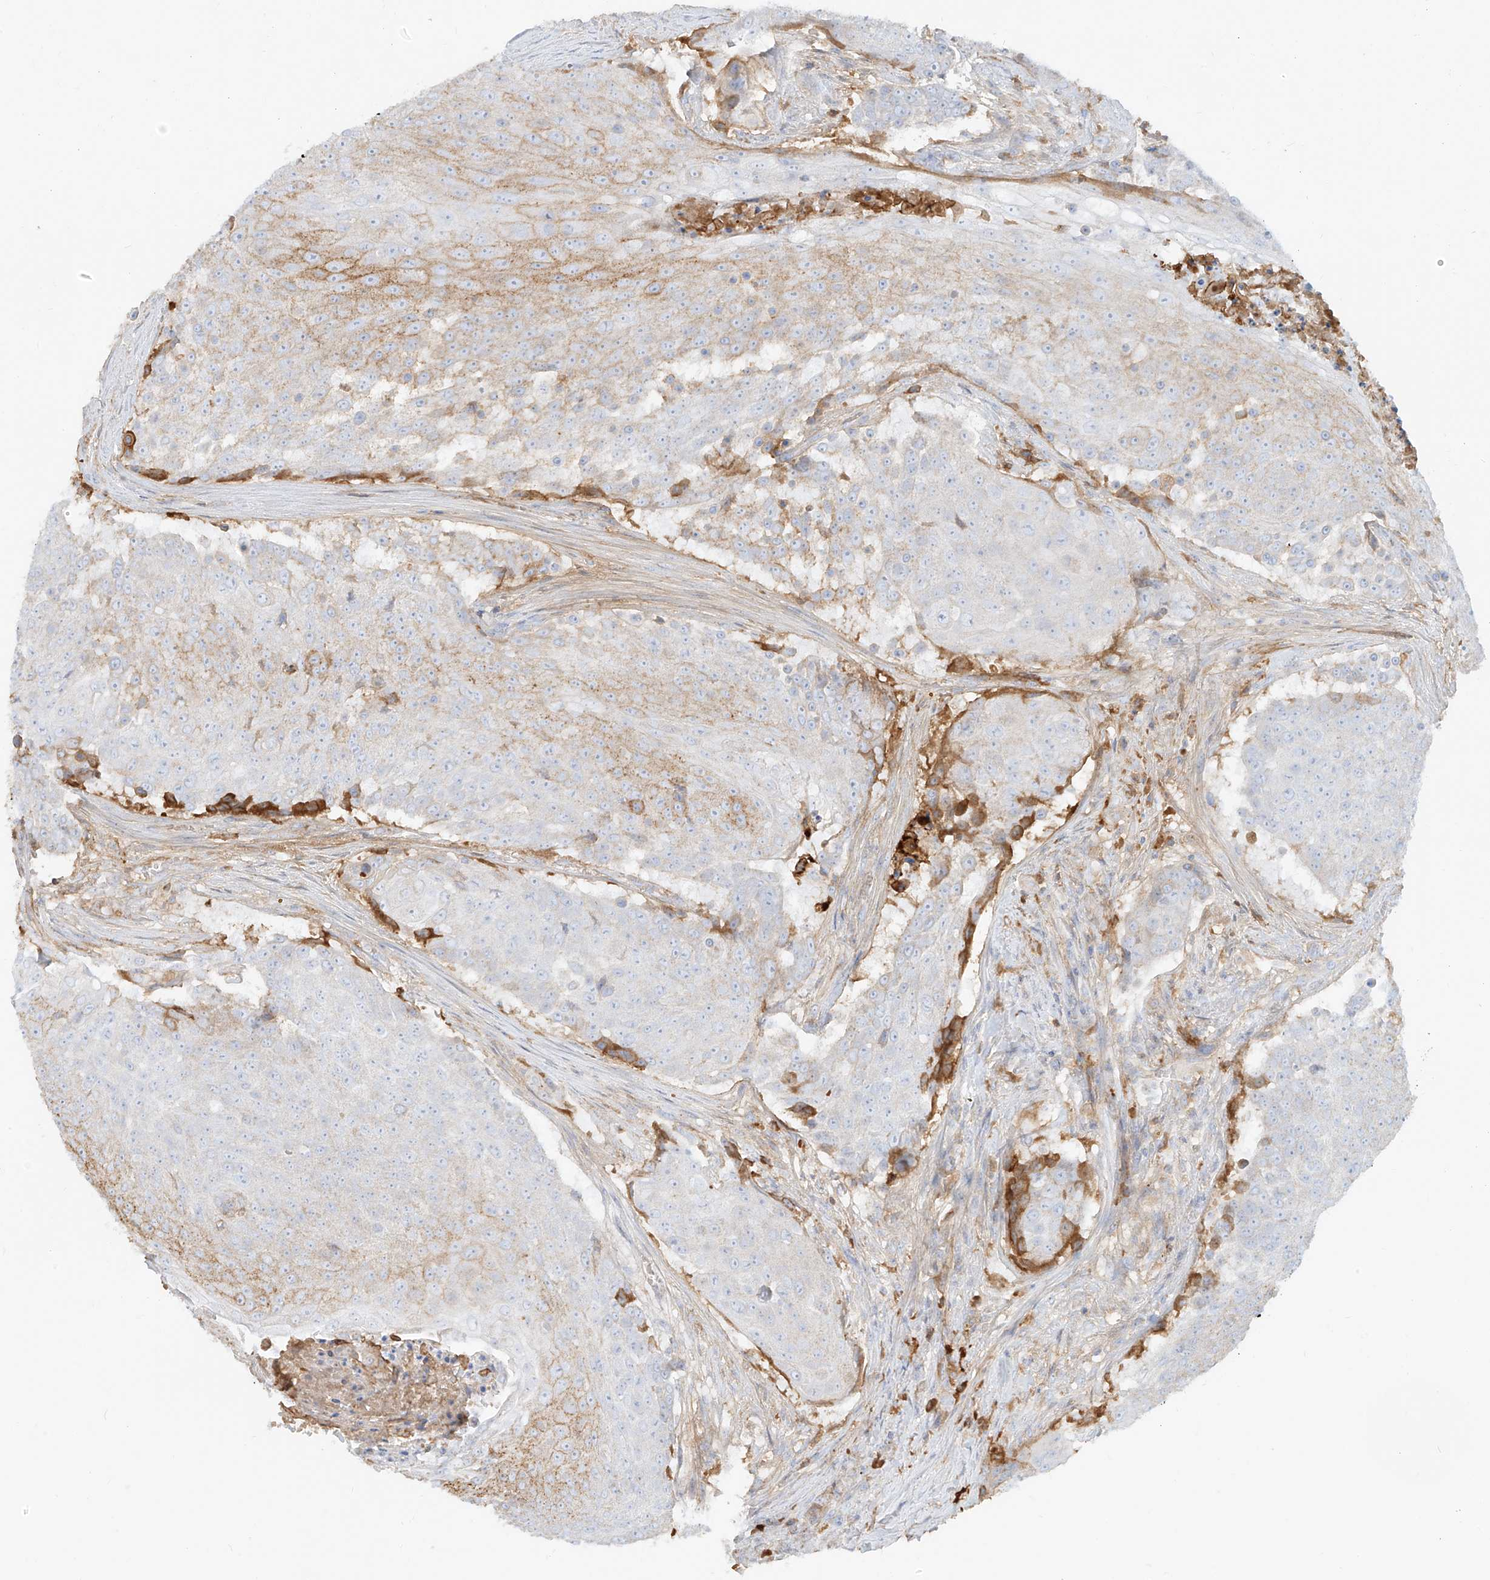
{"staining": {"intensity": "moderate", "quantity": "<25%", "location": "cytoplasmic/membranous"}, "tissue": "urothelial cancer", "cell_type": "Tumor cells", "image_type": "cancer", "snomed": [{"axis": "morphology", "description": "Urothelial carcinoma, High grade"}, {"axis": "topography", "description": "Urinary bladder"}], "caption": "This image shows immunohistochemistry (IHC) staining of urothelial carcinoma (high-grade), with low moderate cytoplasmic/membranous expression in approximately <25% of tumor cells.", "gene": "OCSTAMP", "patient": {"sex": "female", "age": 63}}